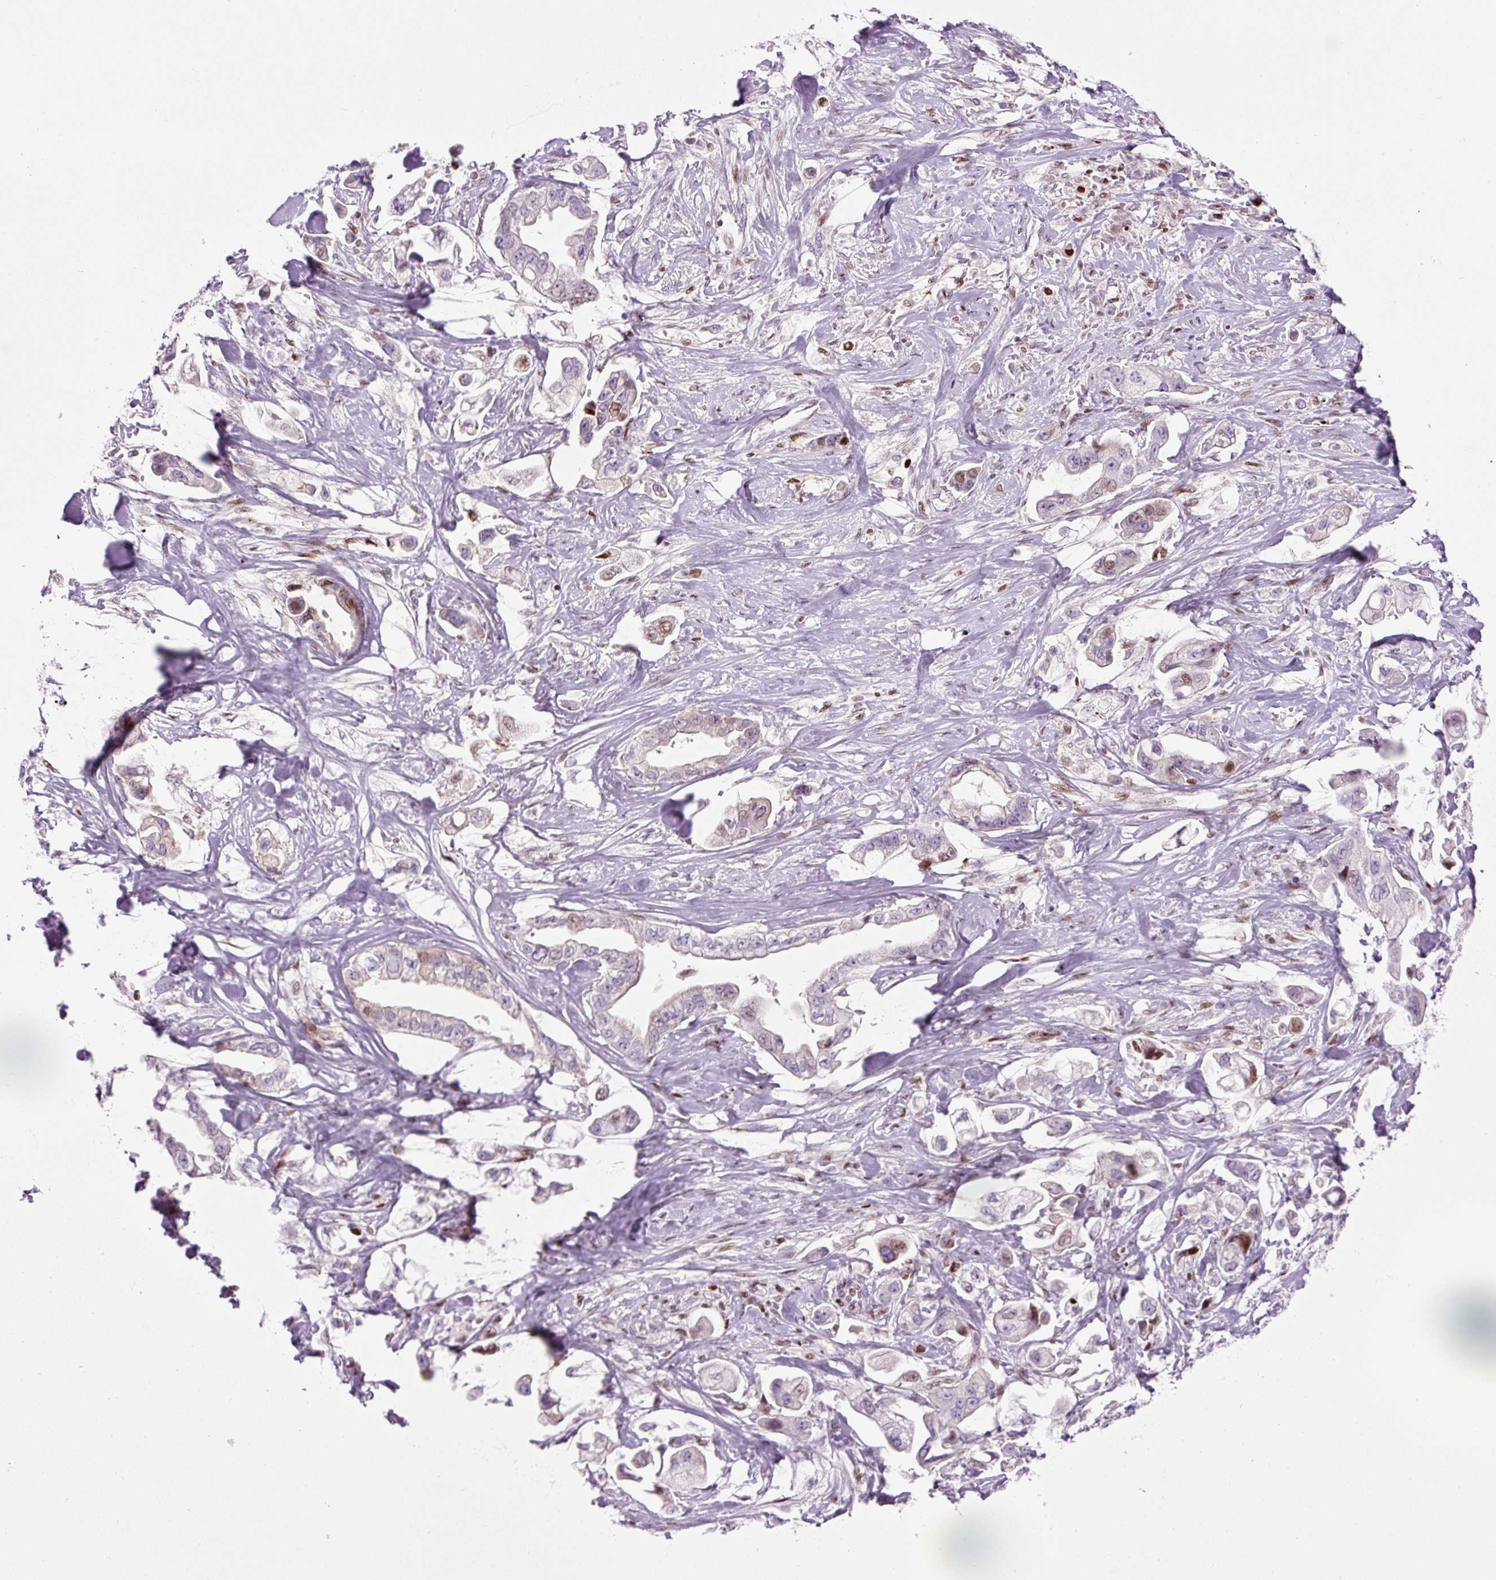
{"staining": {"intensity": "moderate", "quantity": "<25%", "location": "nuclear"}, "tissue": "stomach cancer", "cell_type": "Tumor cells", "image_type": "cancer", "snomed": [{"axis": "morphology", "description": "Adenocarcinoma, NOS"}, {"axis": "topography", "description": "Stomach"}], "caption": "A high-resolution histopathology image shows immunohistochemistry (IHC) staining of adenocarcinoma (stomach), which demonstrates moderate nuclear positivity in about <25% of tumor cells.", "gene": "TMEM177", "patient": {"sex": "male", "age": 62}}